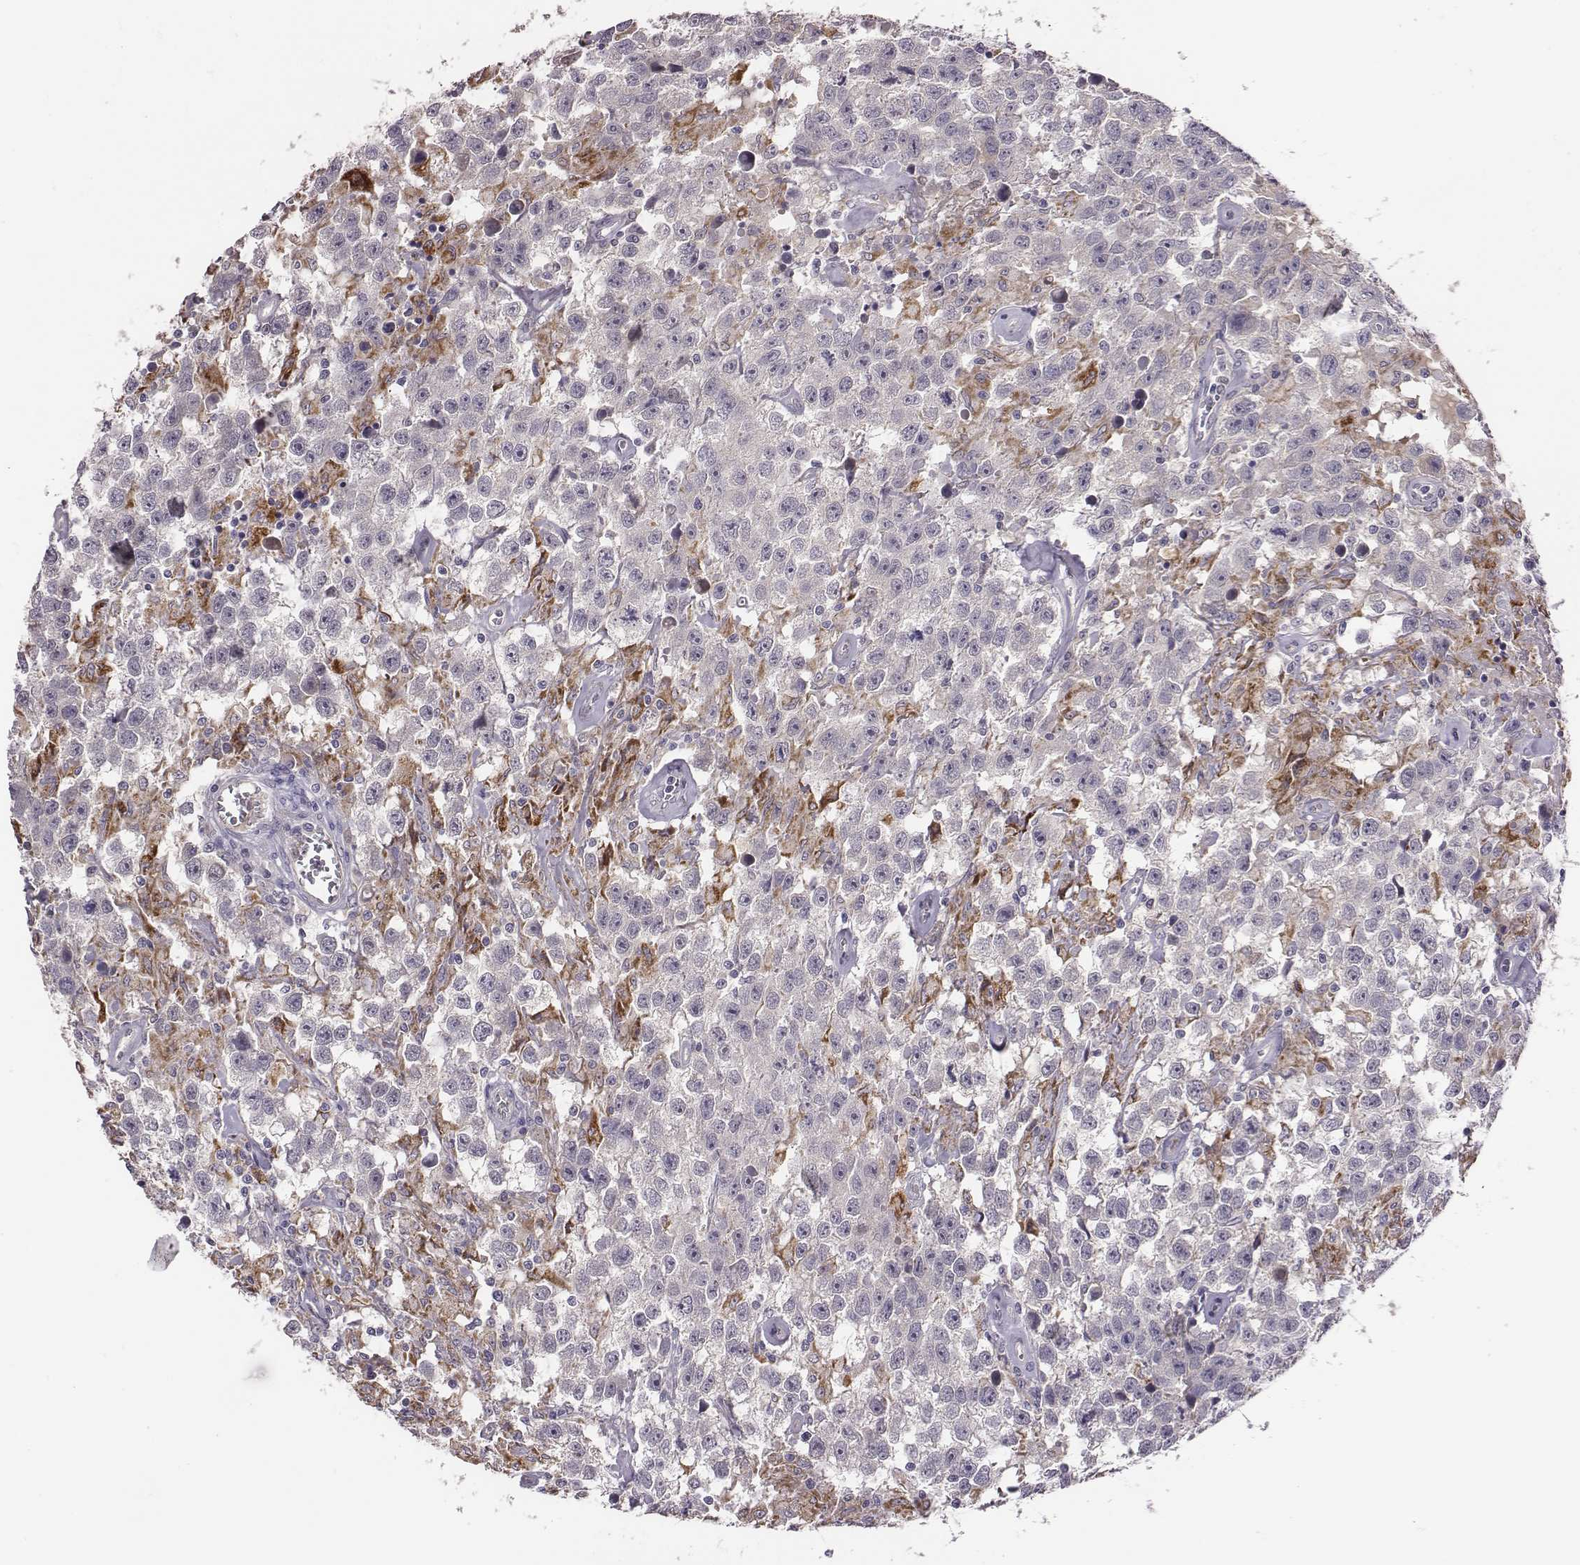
{"staining": {"intensity": "negative", "quantity": "none", "location": "none"}, "tissue": "testis cancer", "cell_type": "Tumor cells", "image_type": "cancer", "snomed": [{"axis": "morphology", "description": "Seminoma, NOS"}, {"axis": "topography", "description": "Testis"}], "caption": "This is a image of immunohistochemistry (IHC) staining of seminoma (testis), which shows no positivity in tumor cells.", "gene": "KMO", "patient": {"sex": "male", "age": 43}}